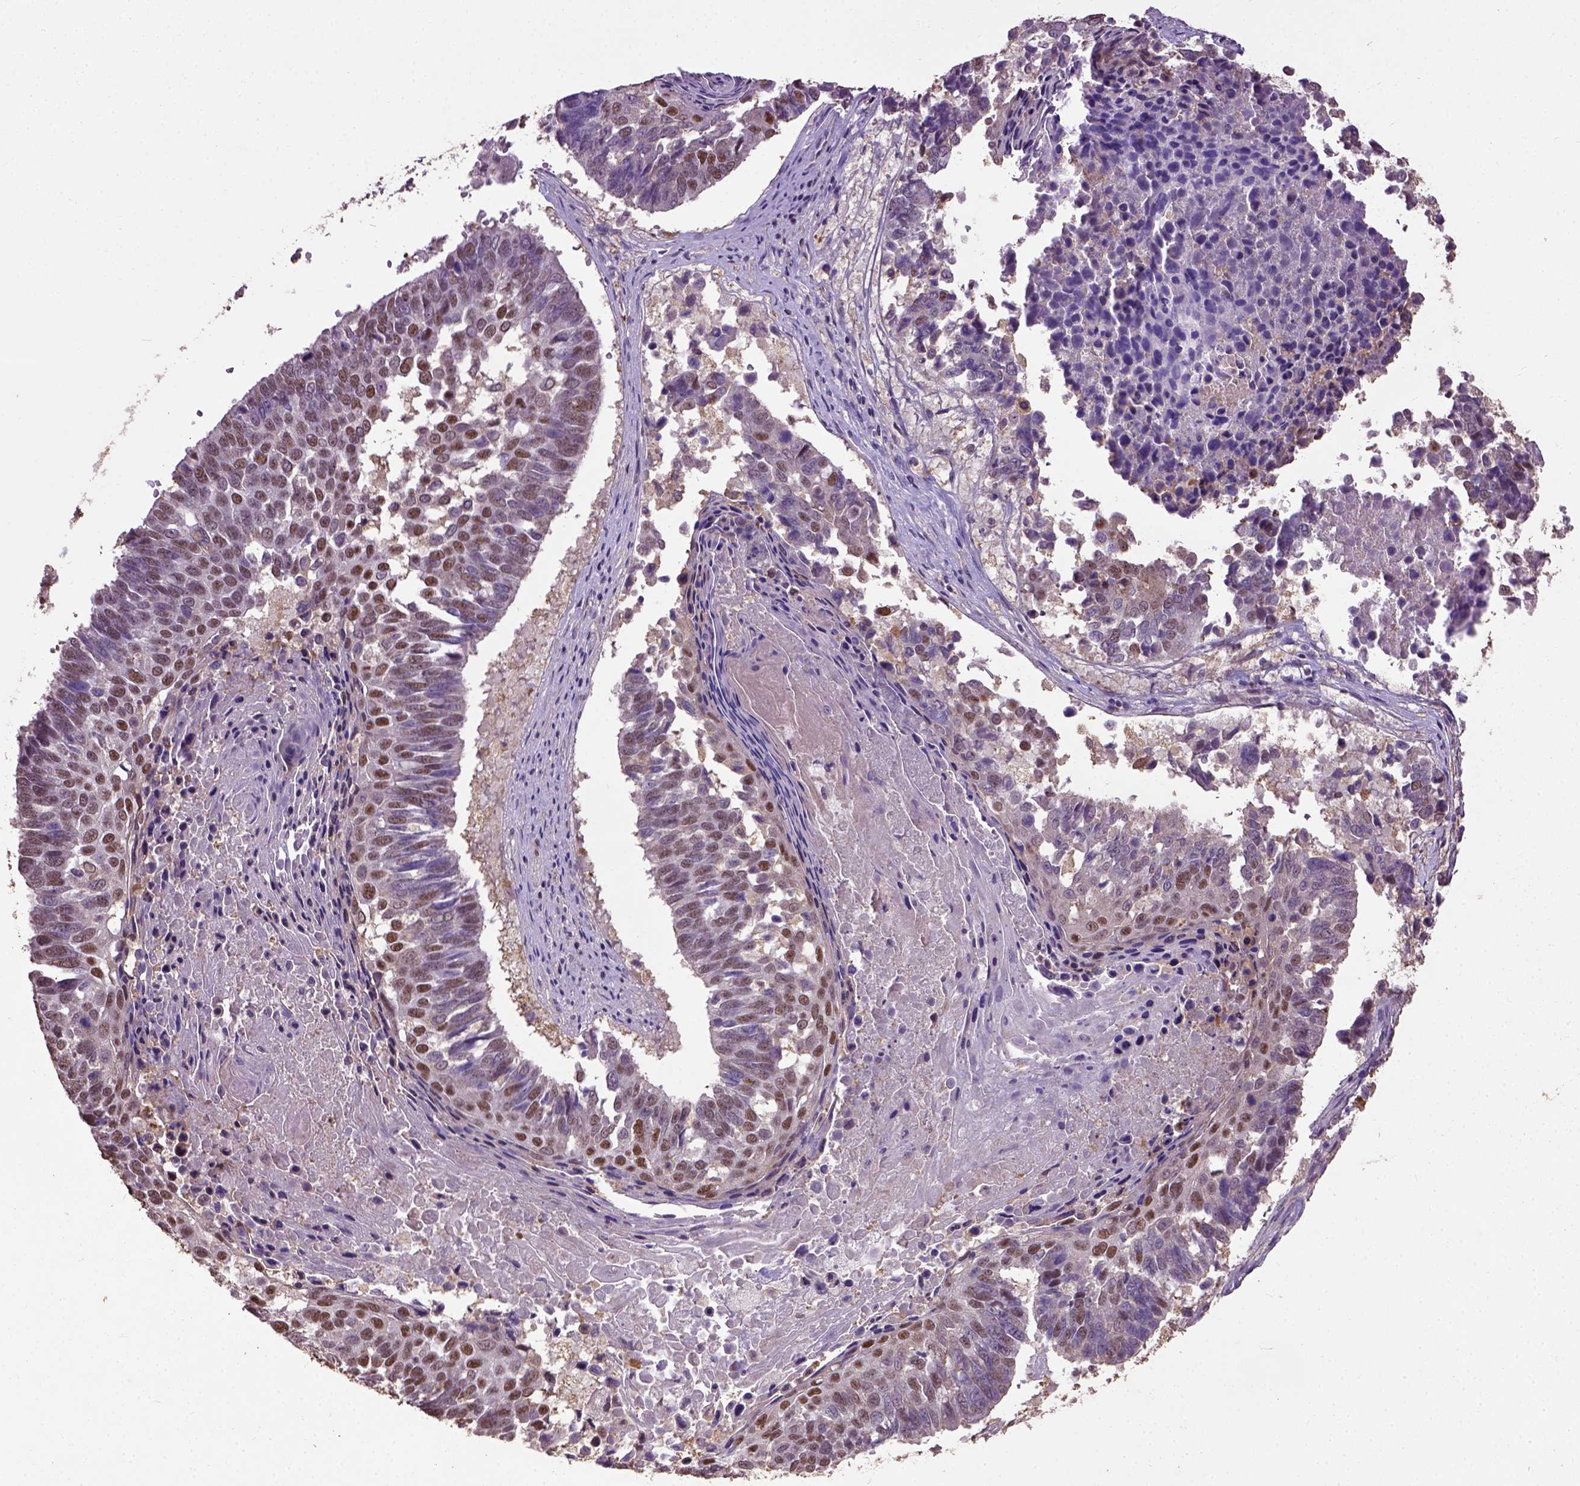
{"staining": {"intensity": "moderate", "quantity": ">75%", "location": "nuclear"}, "tissue": "lung cancer", "cell_type": "Tumor cells", "image_type": "cancer", "snomed": [{"axis": "morphology", "description": "Squamous cell carcinoma, NOS"}, {"axis": "topography", "description": "Lung"}], "caption": "Immunohistochemical staining of human squamous cell carcinoma (lung) demonstrates moderate nuclear protein expression in approximately >75% of tumor cells.", "gene": "UBA3", "patient": {"sex": "male", "age": 73}}